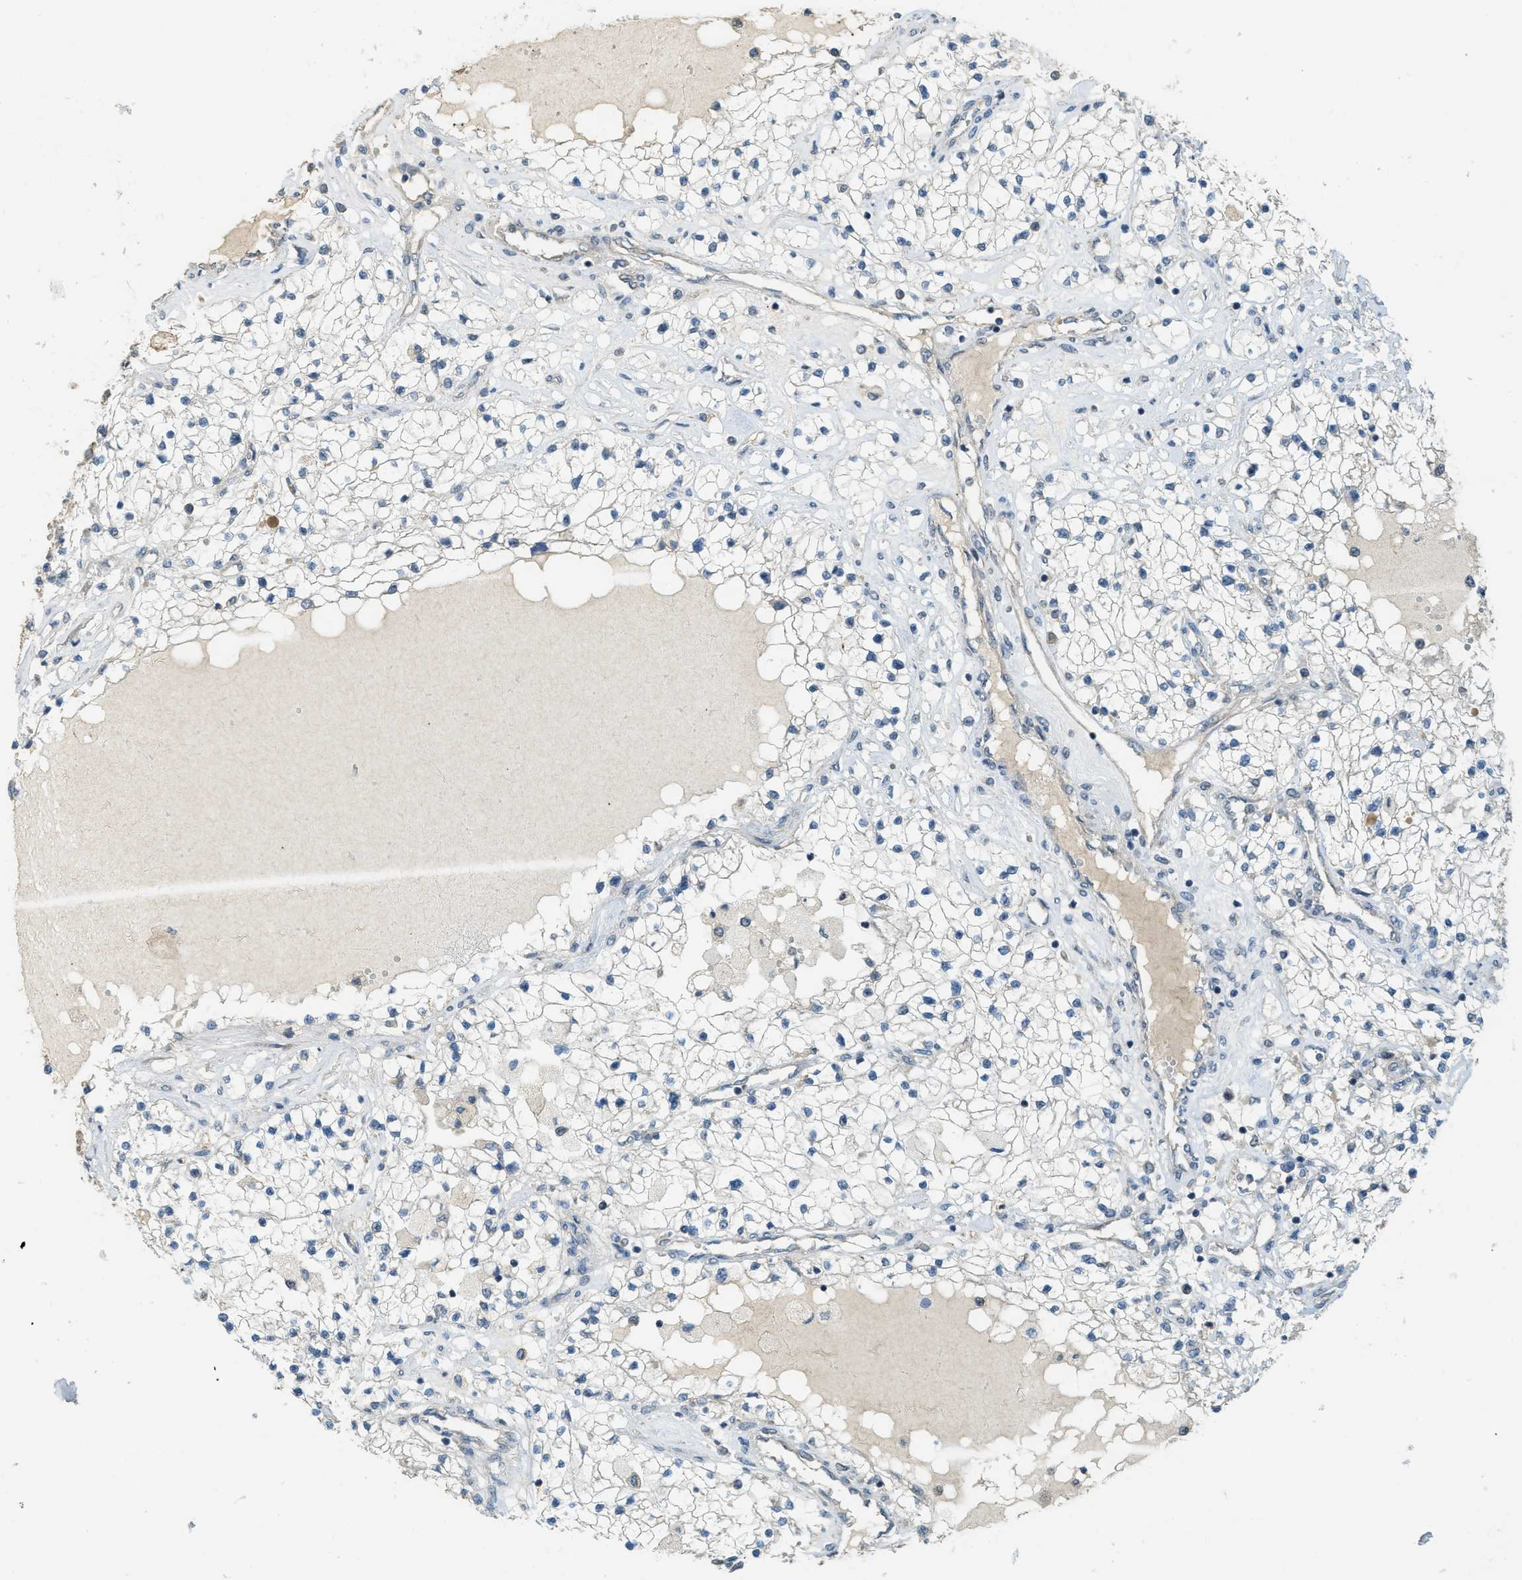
{"staining": {"intensity": "negative", "quantity": "none", "location": "none"}, "tissue": "renal cancer", "cell_type": "Tumor cells", "image_type": "cancer", "snomed": [{"axis": "morphology", "description": "Adenocarcinoma, NOS"}, {"axis": "topography", "description": "Kidney"}], "caption": "The photomicrograph shows no staining of tumor cells in renal adenocarcinoma. (DAB (3,3'-diaminobenzidine) IHC, high magnification).", "gene": "IGF2BP2", "patient": {"sex": "male", "age": 68}}